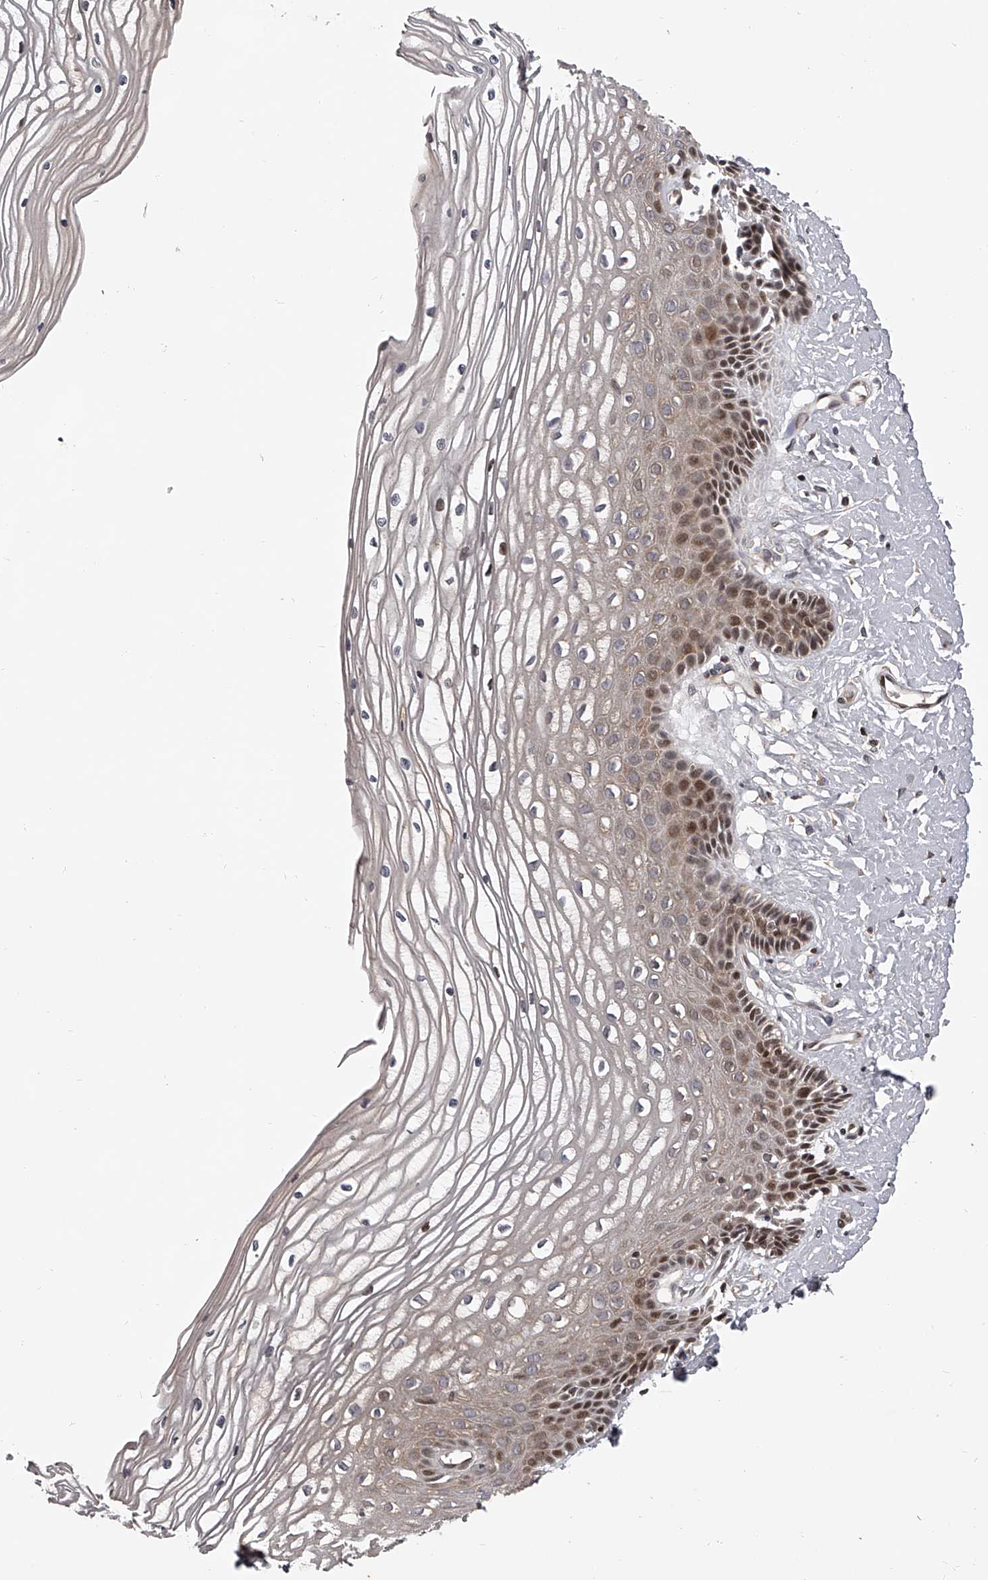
{"staining": {"intensity": "moderate", "quantity": "<25%", "location": "cytoplasmic/membranous,nuclear"}, "tissue": "vagina", "cell_type": "Squamous epithelial cells", "image_type": "normal", "snomed": [{"axis": "morphology", "description": "Normal tissue, NOS"}, {"axis": "topography", "description": "Vagina"}, {"axis": "topography", "description": "Cervix"}], "caption": "IHC (DAB (3,3'-diaminobenzidine)) staining of normal human vagina reveals moderate cytoplasmic/membranous,nuclear protein expression in approximately <25% of squamous epithelial cells.", "gene": "PFDN2", "patient": {"sex": "female", "age": 40}}